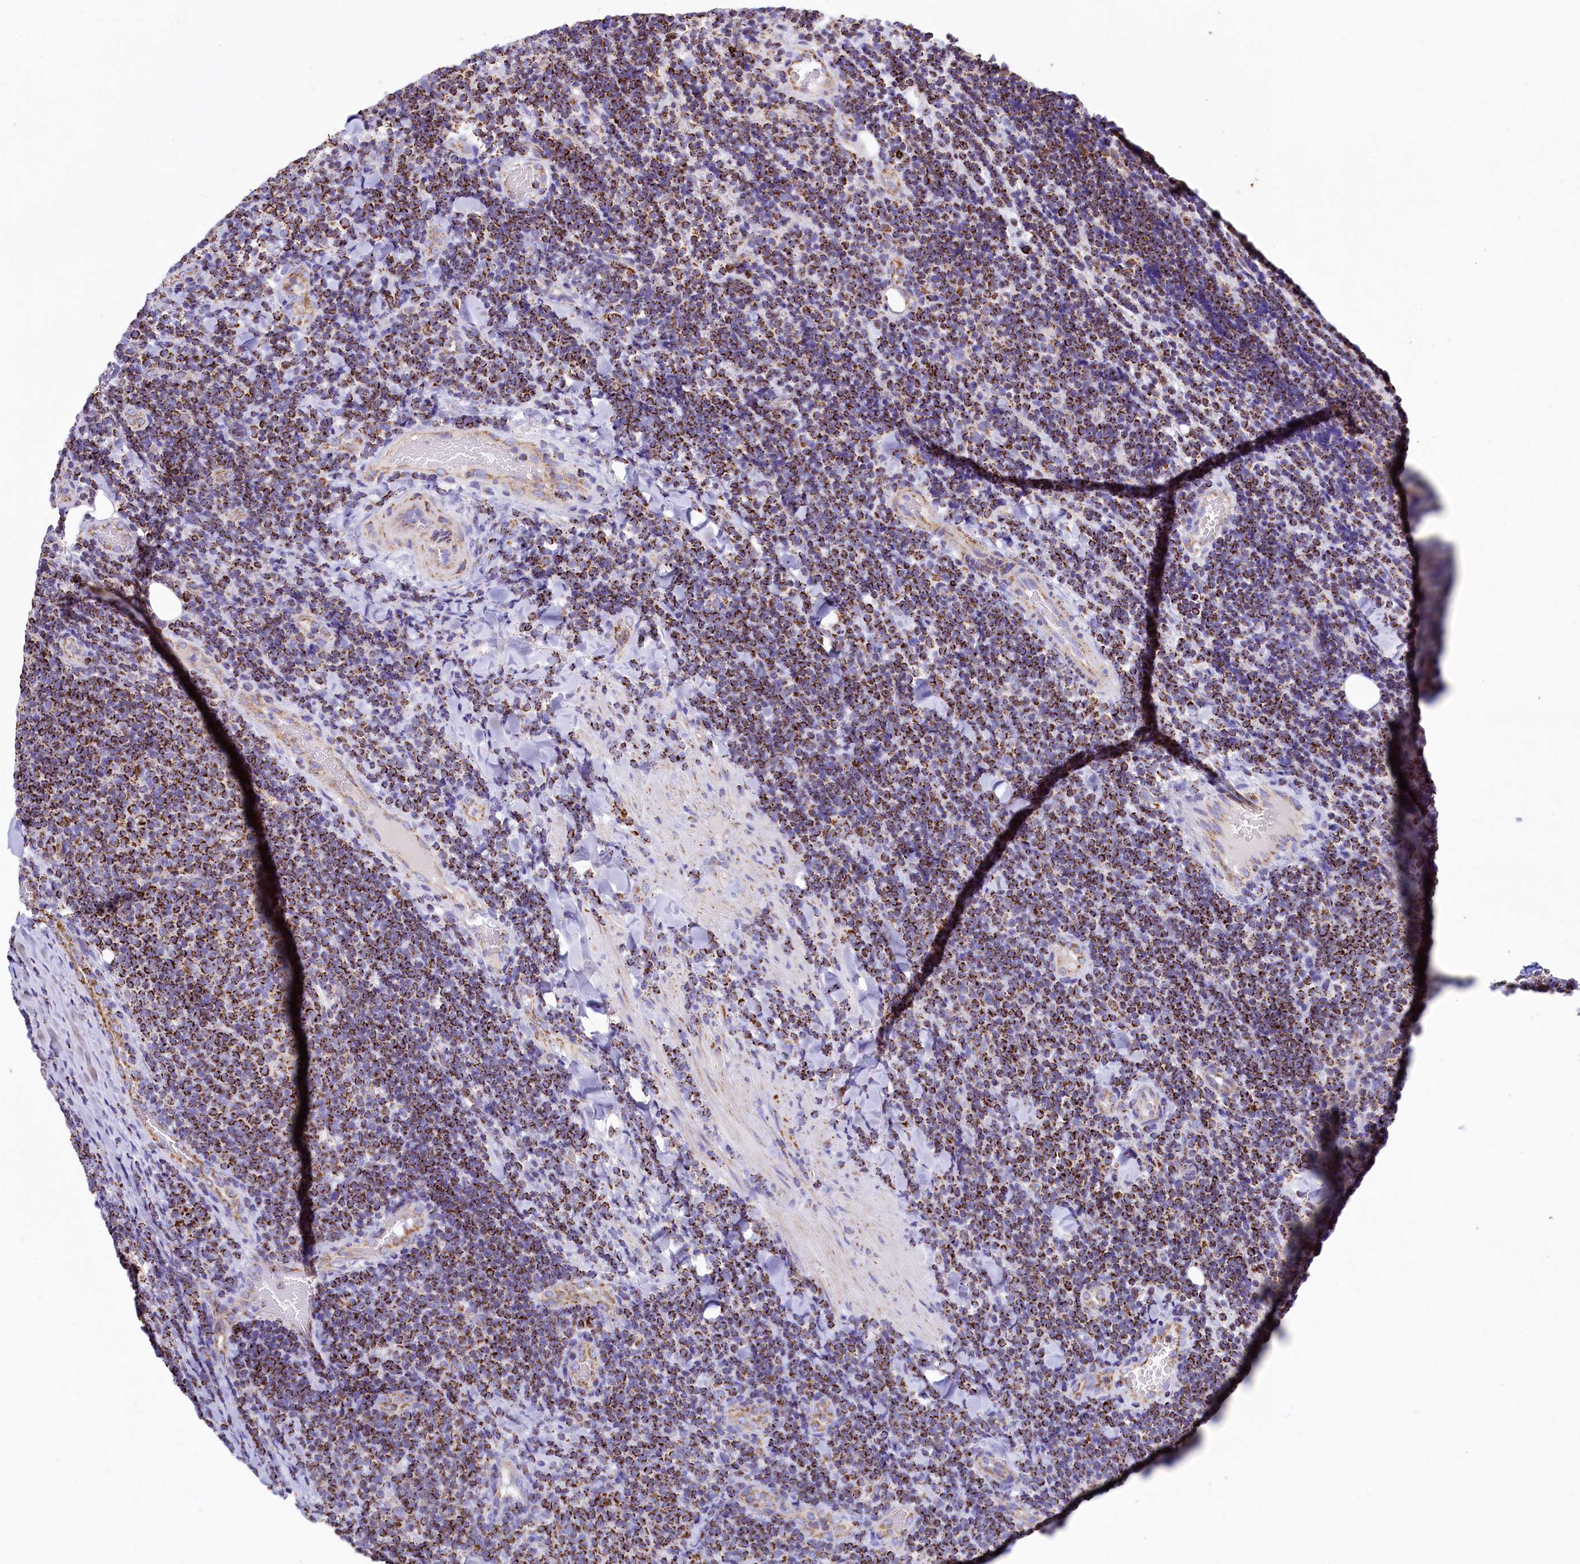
{"staining": {"intensity": "strong", "quantity": ">75%", "location": "cytoplasmic/membranous"}, "tissue": "lymphoma", "cell_type": "Tumor cells", "image_type": "cancer", "snomed": [{"axis": "morphology", "description": "Malignant lymphoma, non-Hodgkin's type, Low grade"}, {"axis": "topography", "description": "Lymph node"}], "caption": "Human low-grade malignant lymphoma, non-Hodgkin's type stained for a protein (brown) reveals strong cytoplasmic/membranous positive staining in about >75% of tumor cells.", "gene": "IDH3A", "patient": {"sex": "male", "age": 66}}